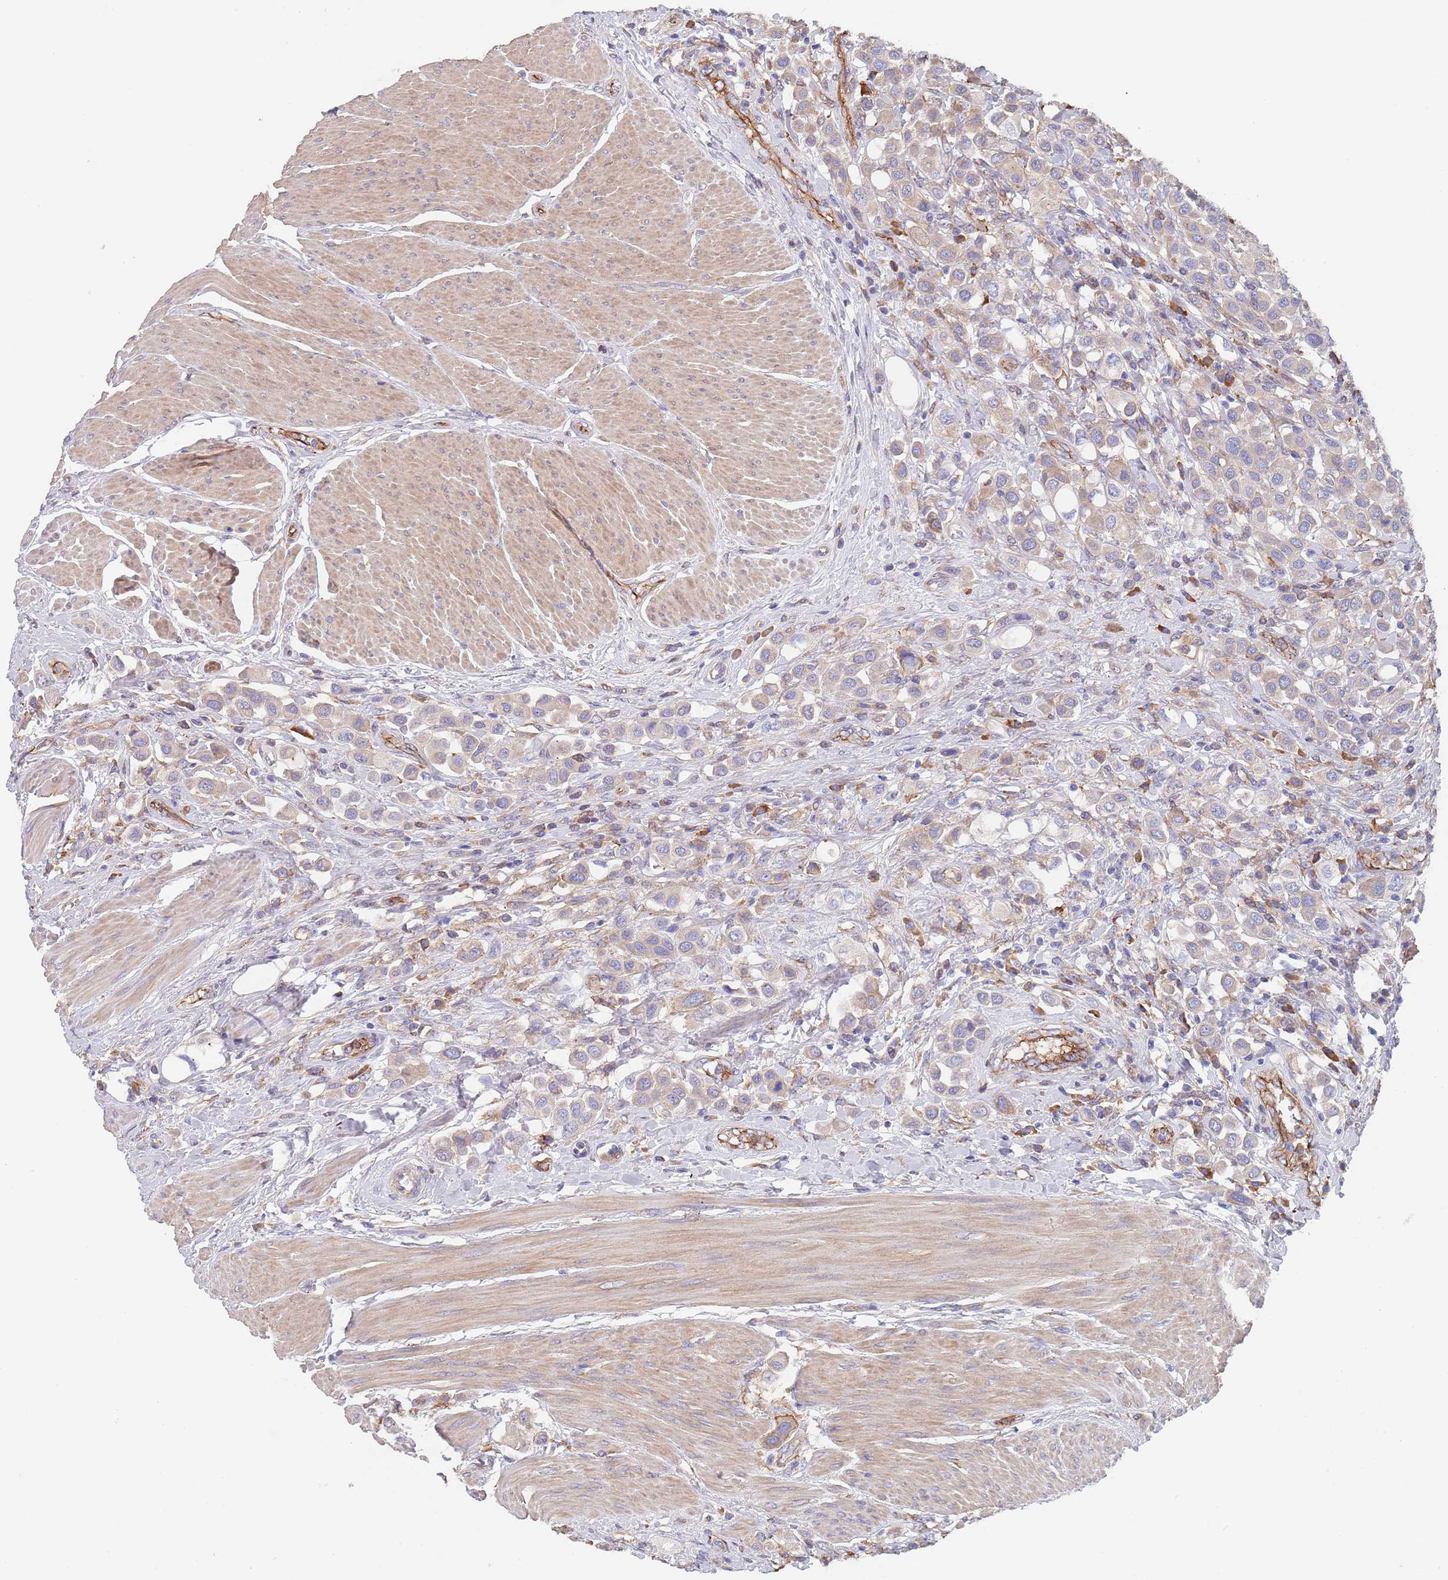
{"staining": {"intensity": "weak", "quantity": "<25%", "location": "cytoplasmic/membranous"}, "tissue": "urothelial cancer", "cell_type": "Tumor cells", "image_type": "cancer", "snomed": [{"axis": "morphology", "description": "Urothelial carcinoma, High grade"}, {"axis": "topography", "description": "Urinary bladder"}], "caption": "A high-resolution photomicrograph shows immunohistochemistry staining of urothelial cancer, which exhibits no significant positivity in tumor cells.", "gene": "DCUN1D3", "patient": {"sex": "male", "age": 50}}